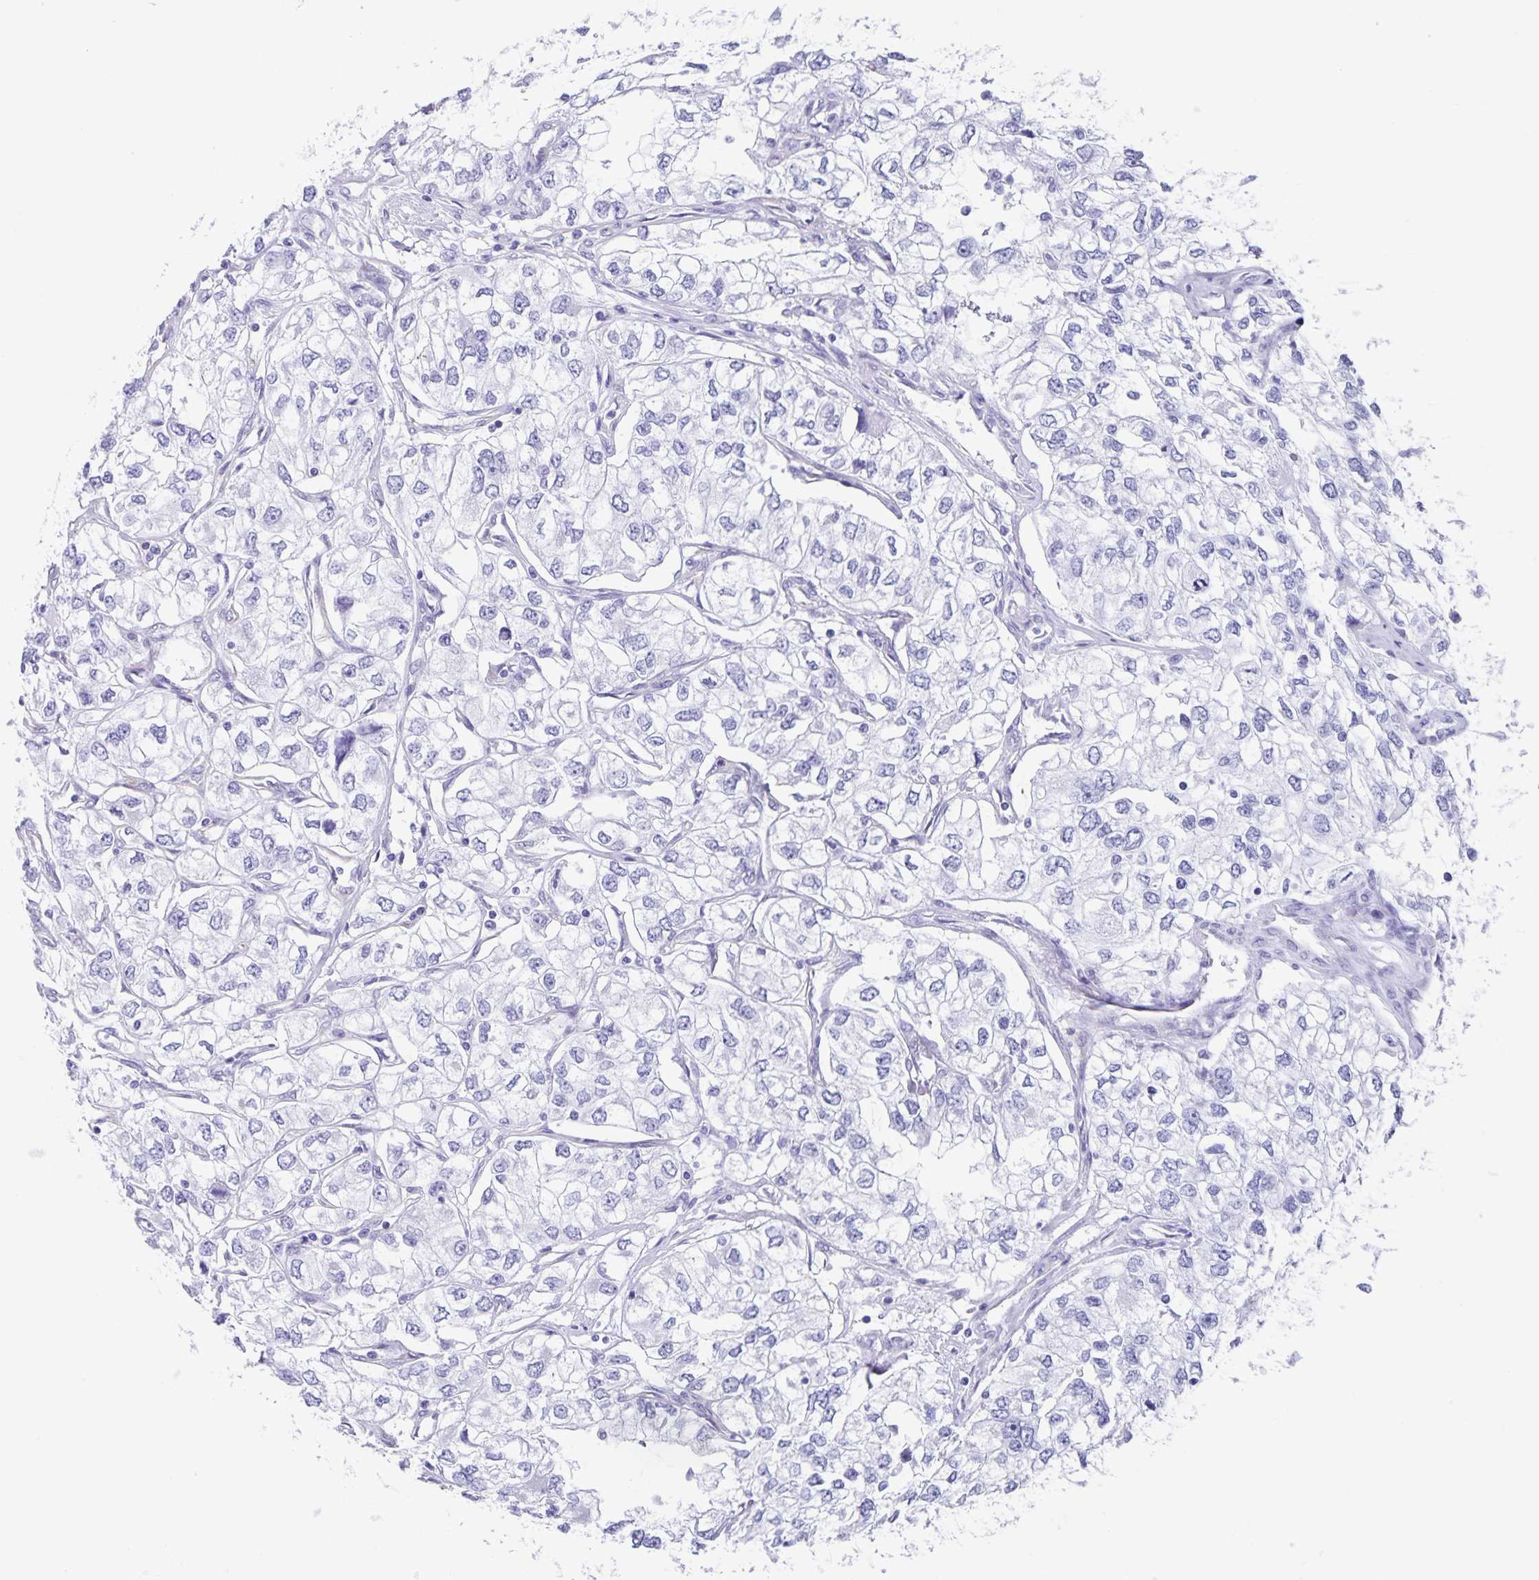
{"staining": {"intensity": "negative", "quantity": "none", "location": "none"}, "tissue": "renal cancer", "cell_type": "Tumor cells", "image_type": "cancer", "snomed": [{"axis": "morphology", "description": "Adenocarcinoma, NOS"}, {"axis": "topography", "description": "Kidney"}], "caption": "DAB immunohistochemical staining of human renal cancer reveals no significant positivity in tumor cells.", "gene": "SYNM", "patient": {"sex": "female", "age": 59}}